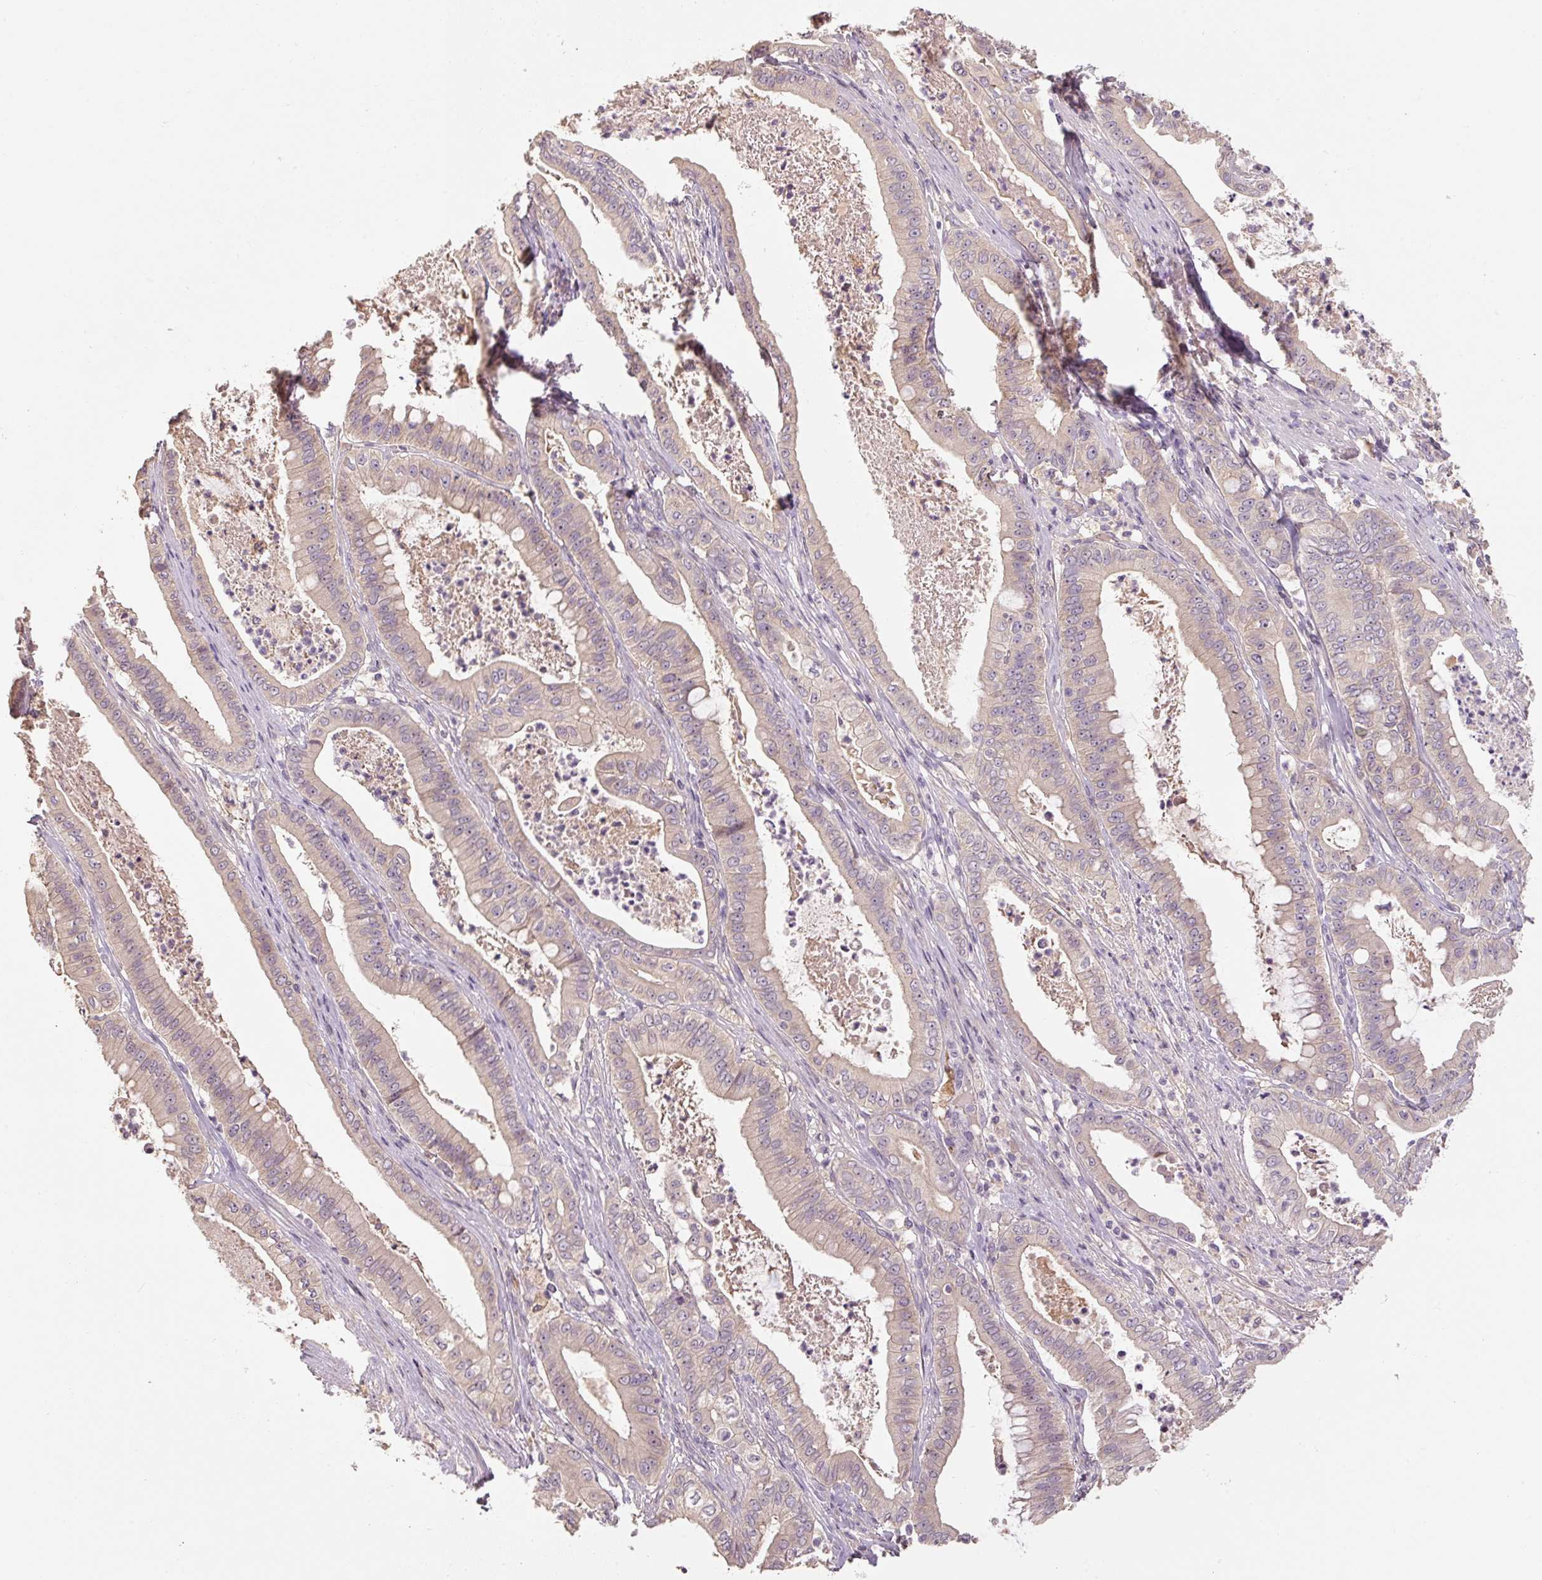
{"staining": {"intensity": "weak", "quantity": "25%-75%", "location": "cytoplasmic/membranous"}, "tissue": "pancreatic cancer", "cell_type": "Tumor cells", "image_type": "cancer", "snomed": [{"axis": "morphology", "description": "Adenocarcinoma, NOS"}, {"axis": "topography", "description": "Pancreas"}], "caption": "Approximately 25%-75% of tumor cells in pancreatic adenocarcinoma show weak cytoplasmic/membranous protein expression as visualized by brown immunohistochemical staining.", "gene": "CFAP65", "patient": {"sex": "male", "age": 71}}